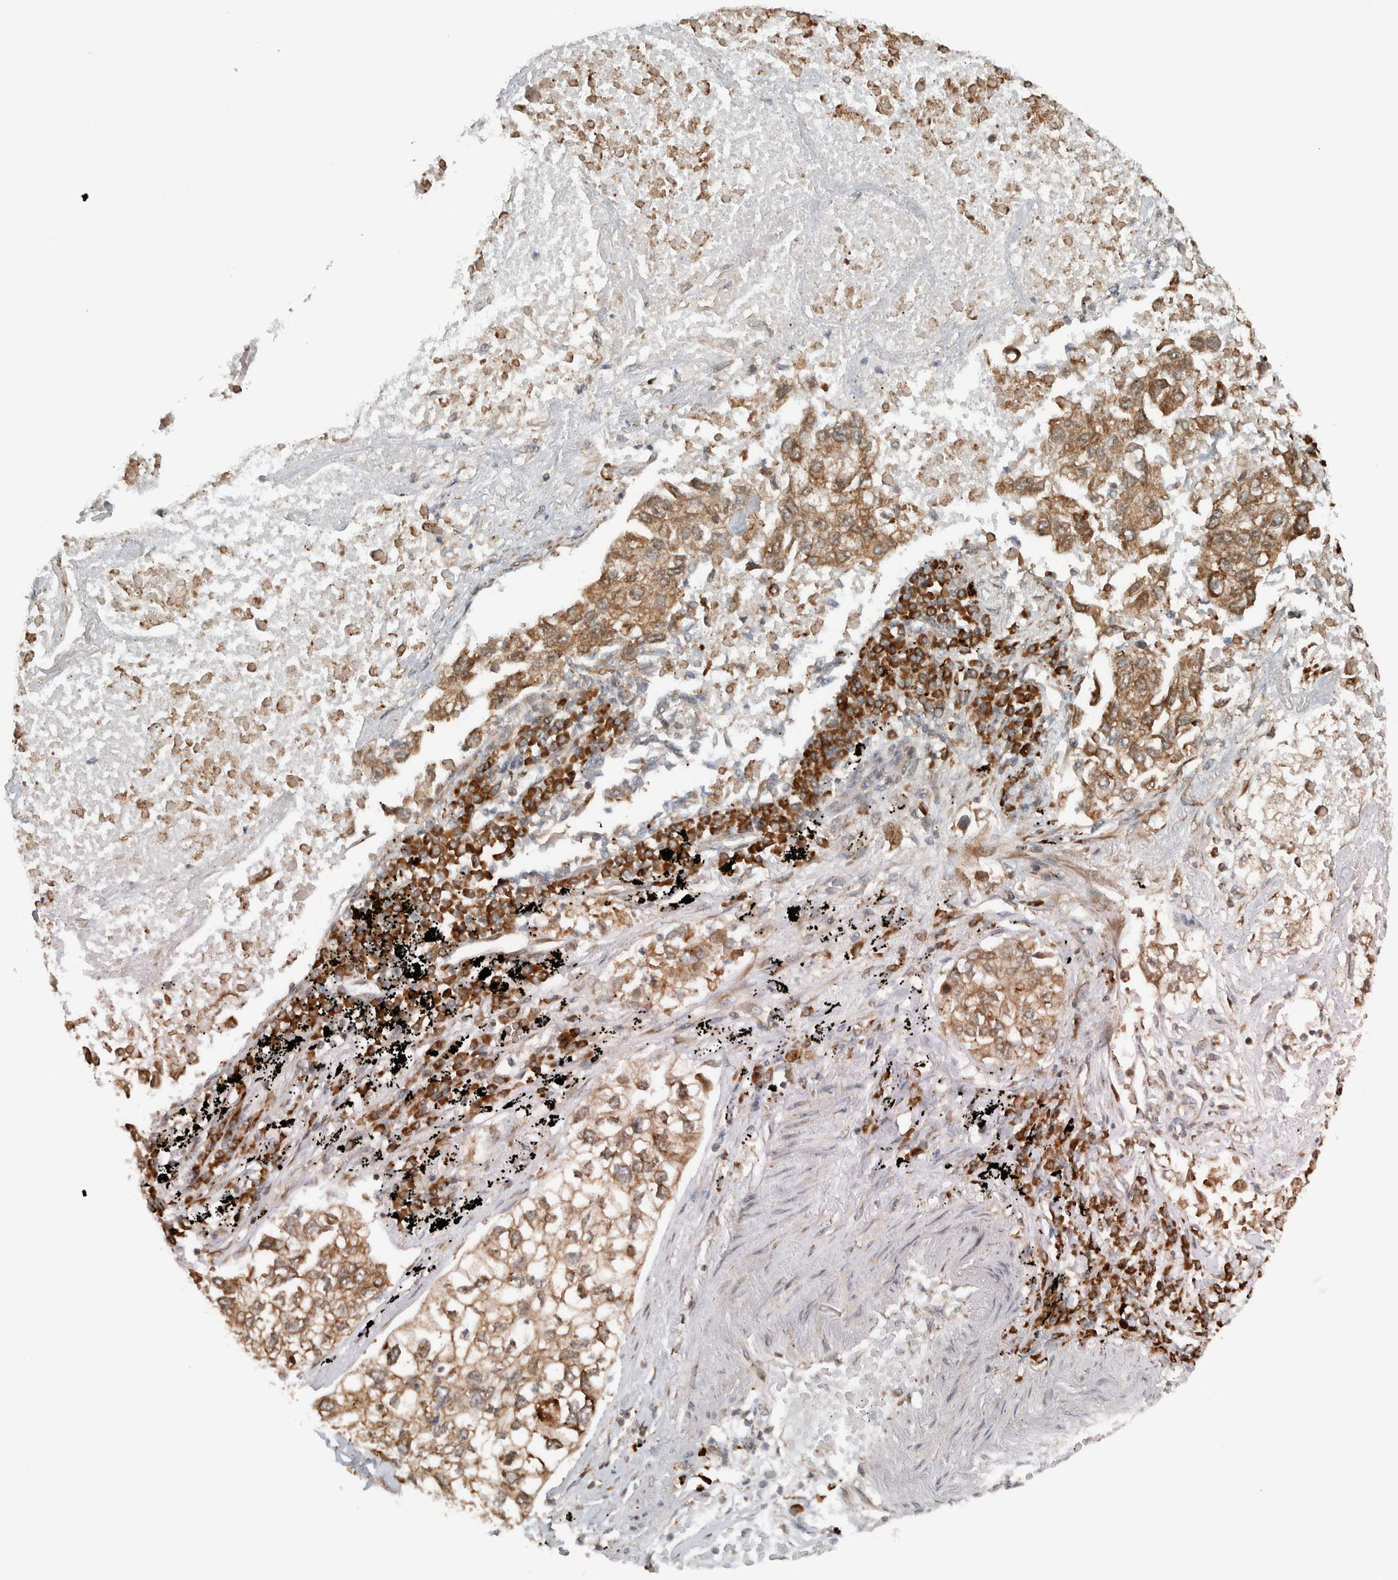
{"staining": {"intensity": "moderate", "quantity": ">75%", "location": "cytoplasmic/membranous"}, "tissue": "lung cancer", "cell_type": "Tumor cells", "image_type": "cancer", "snomed": [{"axis": "morphology", "description": "Inflammation, NOS"}, {"axis": "morphology", "description": "Adenocarcinoma, NOS"}, {"axis": "topography", "description": "Lung"}], "caption": "The photomicrograph reveals immunohistochemical staining of lung cancer (adenocarcinoma). There is moderate cytoplasmic/membranous expression is identified in about >75% of tumor cells.", "gene": "CNTROB", "patient": {"sex": "male", "age": 63}}